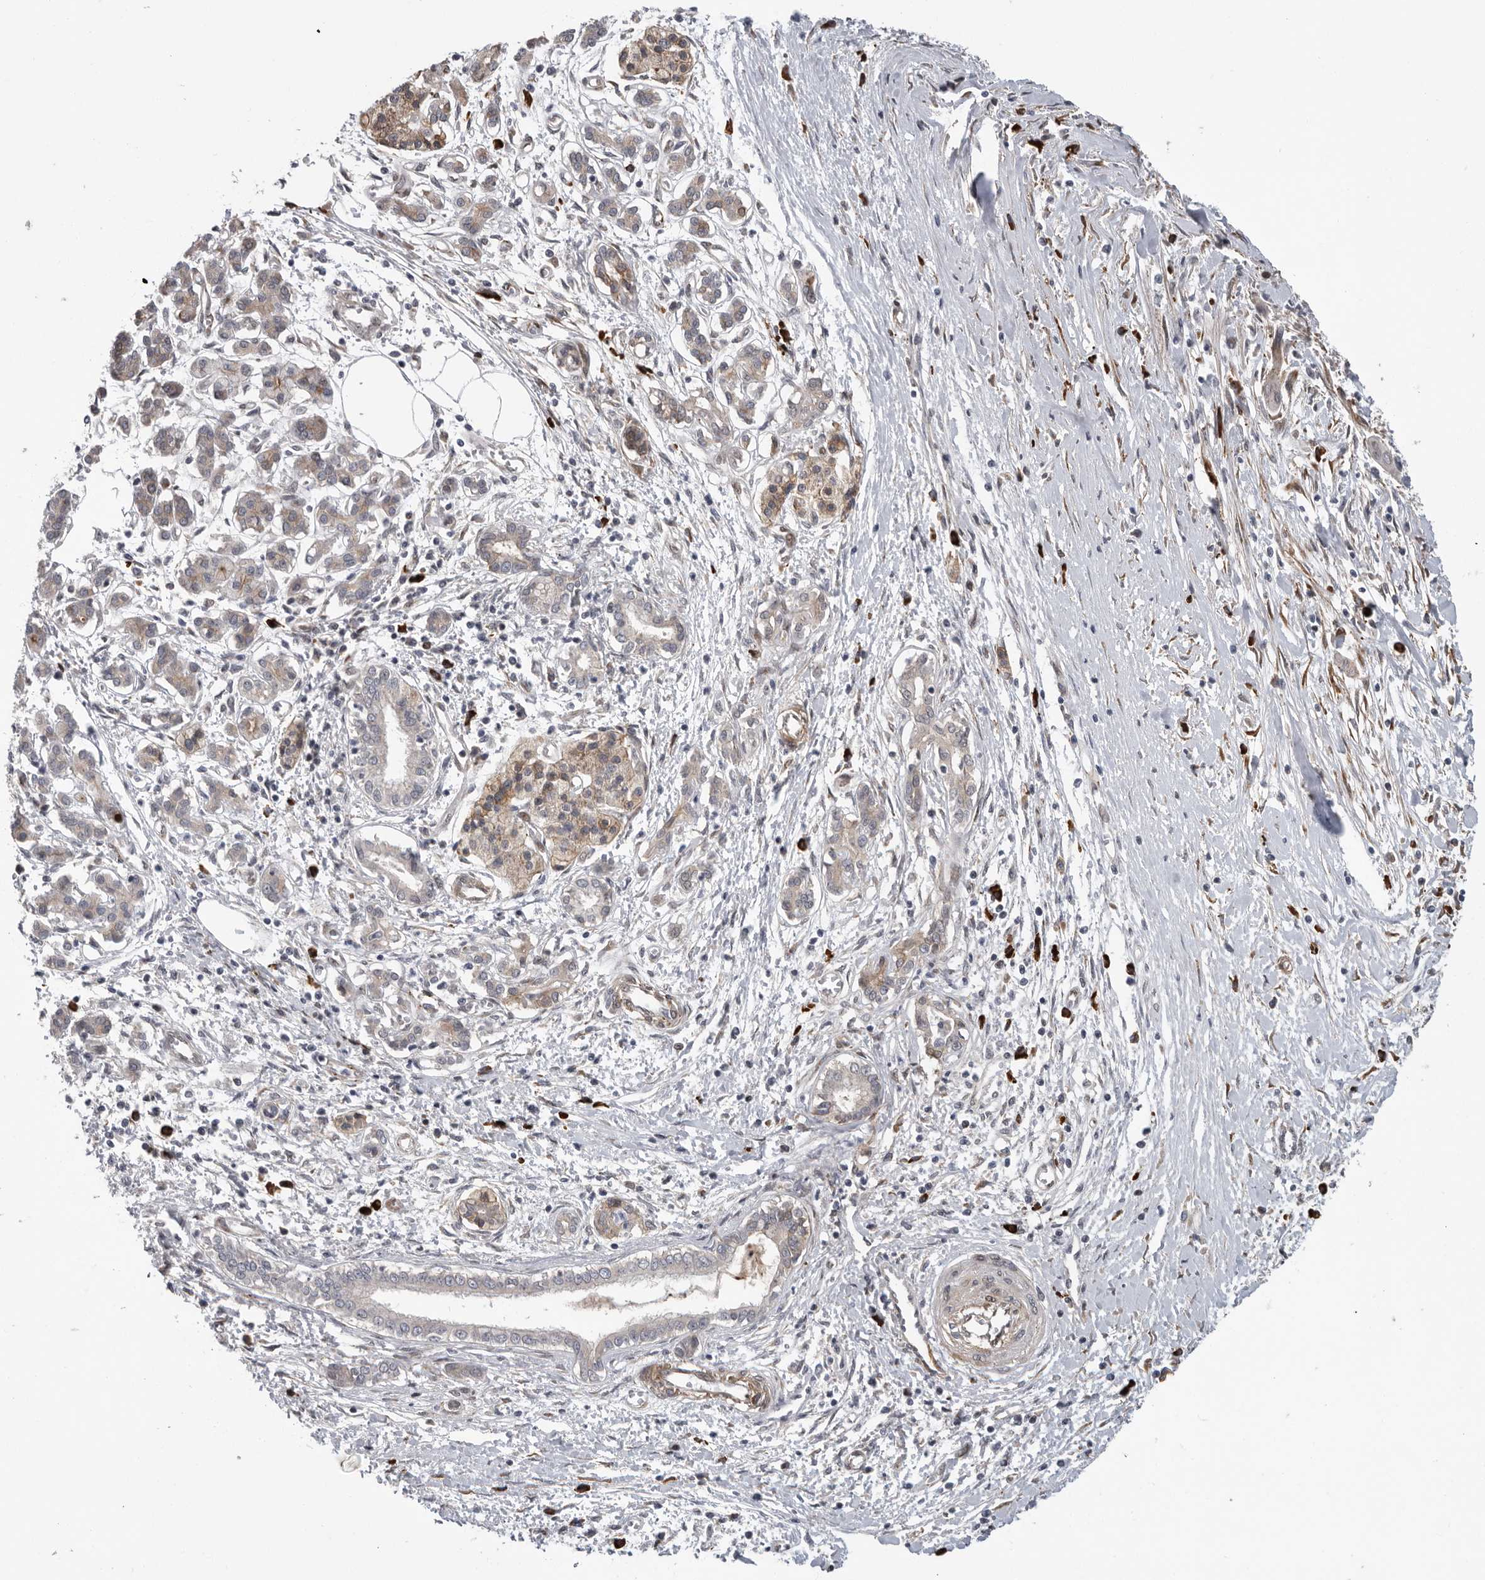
{"staining": {"intensity": "weak", "quantity": "<25%", "location": "cytoplasmic/membranous"}, "tissue": "pancreatic cancer", "cell_type": "Tumor cells", "image_type": "cancer", "snomed": [{"axis": "morphology", "description": "Adenocarcinoma, NOS"}, {"axis": "topography", "description": "Pancreas"}], "caption": "Pancreatic cancer stained for a protein using IHC displays no positivity tumor cells.", "gene": "ATXN3L", "patient": {"sex": "male", "age": 58}}